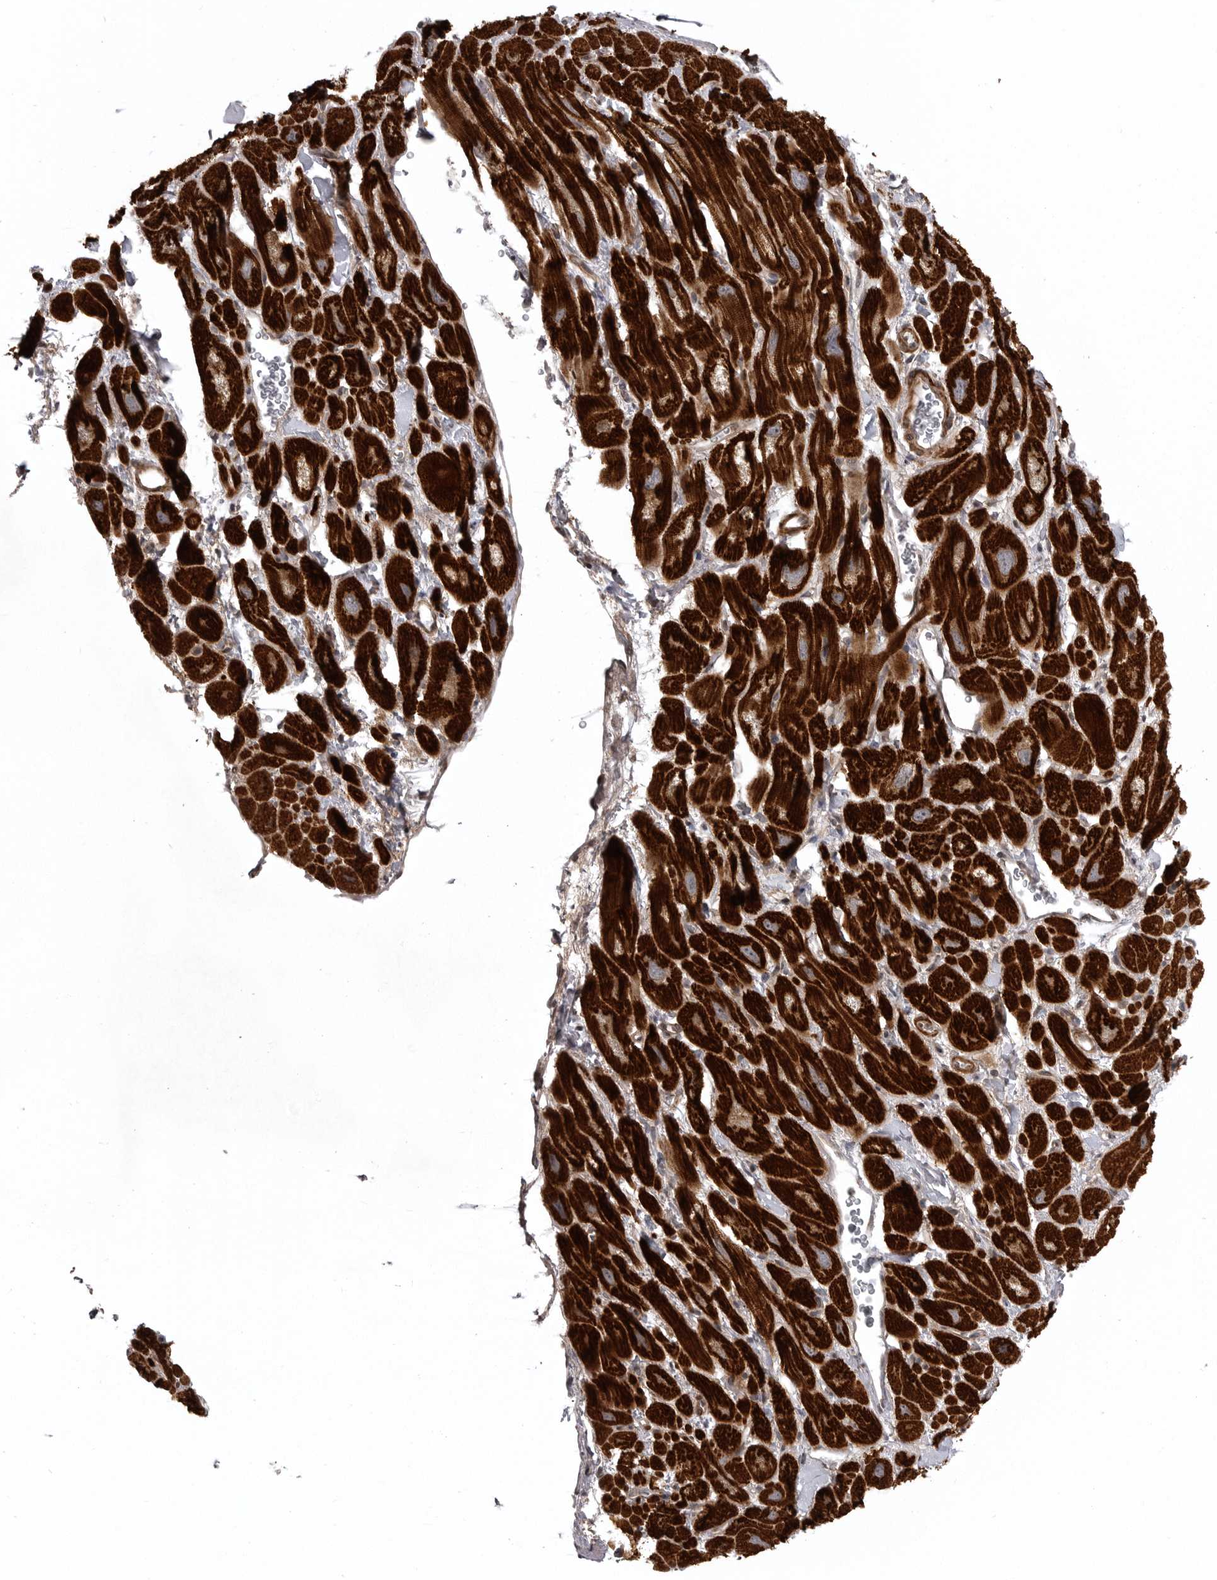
{"staining": {"intensity": "strong", "quantity": ">75%", "location": "cytoplasmic/membranous"}, "tissue": "heart muscle", "cell_type": "Cardiomyocytes", "image_type": "normal", "snomed": [{"axis": "morphology", "description": "Normal tissue, NOS"}, {"axis": "topography", "description": "Heart"}], "caption": "There is high levels of strong cytoplasmic/membranous positivity in cardiomyocytes of normal heart muscle, as demonstrated by immunohistochemical staining (brown color).", "gene": "SNX16", "patient": {"sex": "male", "age": 49}}